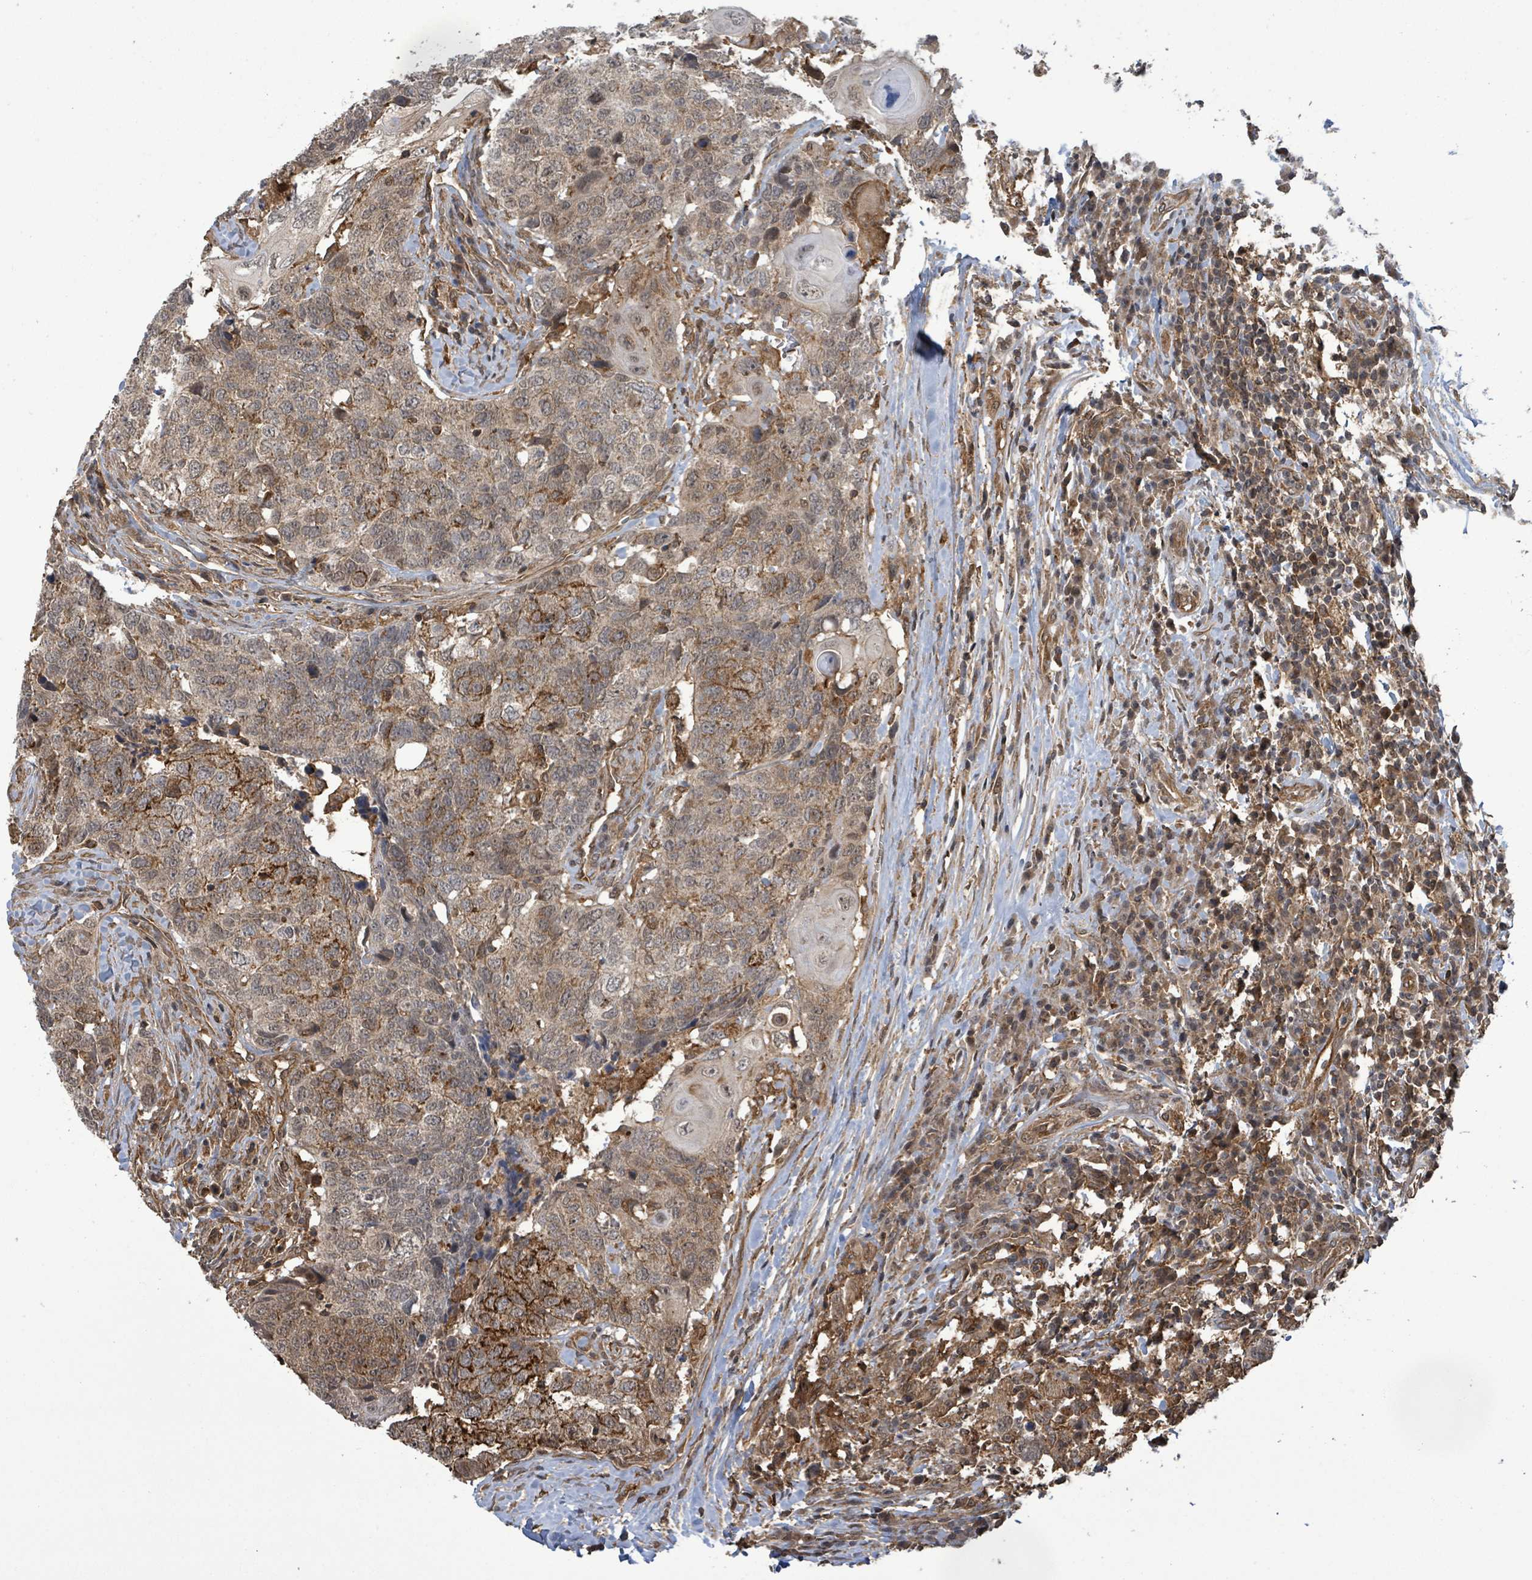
{"staining": {"intensity": "strong", "quantity": "<25%", "location": "cytoplasmic/membranous"}, "tissue": "head and neck cancer", "cell_type": "Tumor cells", "image_type": "cancer", "snomed": [{"axis": "morphology", "description": "Normal tissue, NOS"}, {"axis": "morphology", "description": "Squamous cell carcinoma, NOS"}, {"axis": "topography", "description": "Skeletal muscle"}, {"axis": "topography", "description": "Vascular tissue"}, {"axis": "topography", "description": "Peripheral nerve tissue"}, {"axis": "topography", "description": "Head-Neck"}], "caption": "Immunohistochemistry of human squamous cell carcinoma (head and neck) exhibits medium levels of strong cytoplasmic/membranous staining in about <25% of tumor cells.", "gene": "KLC1", "patient": {"sex": "male", "age": 66}}